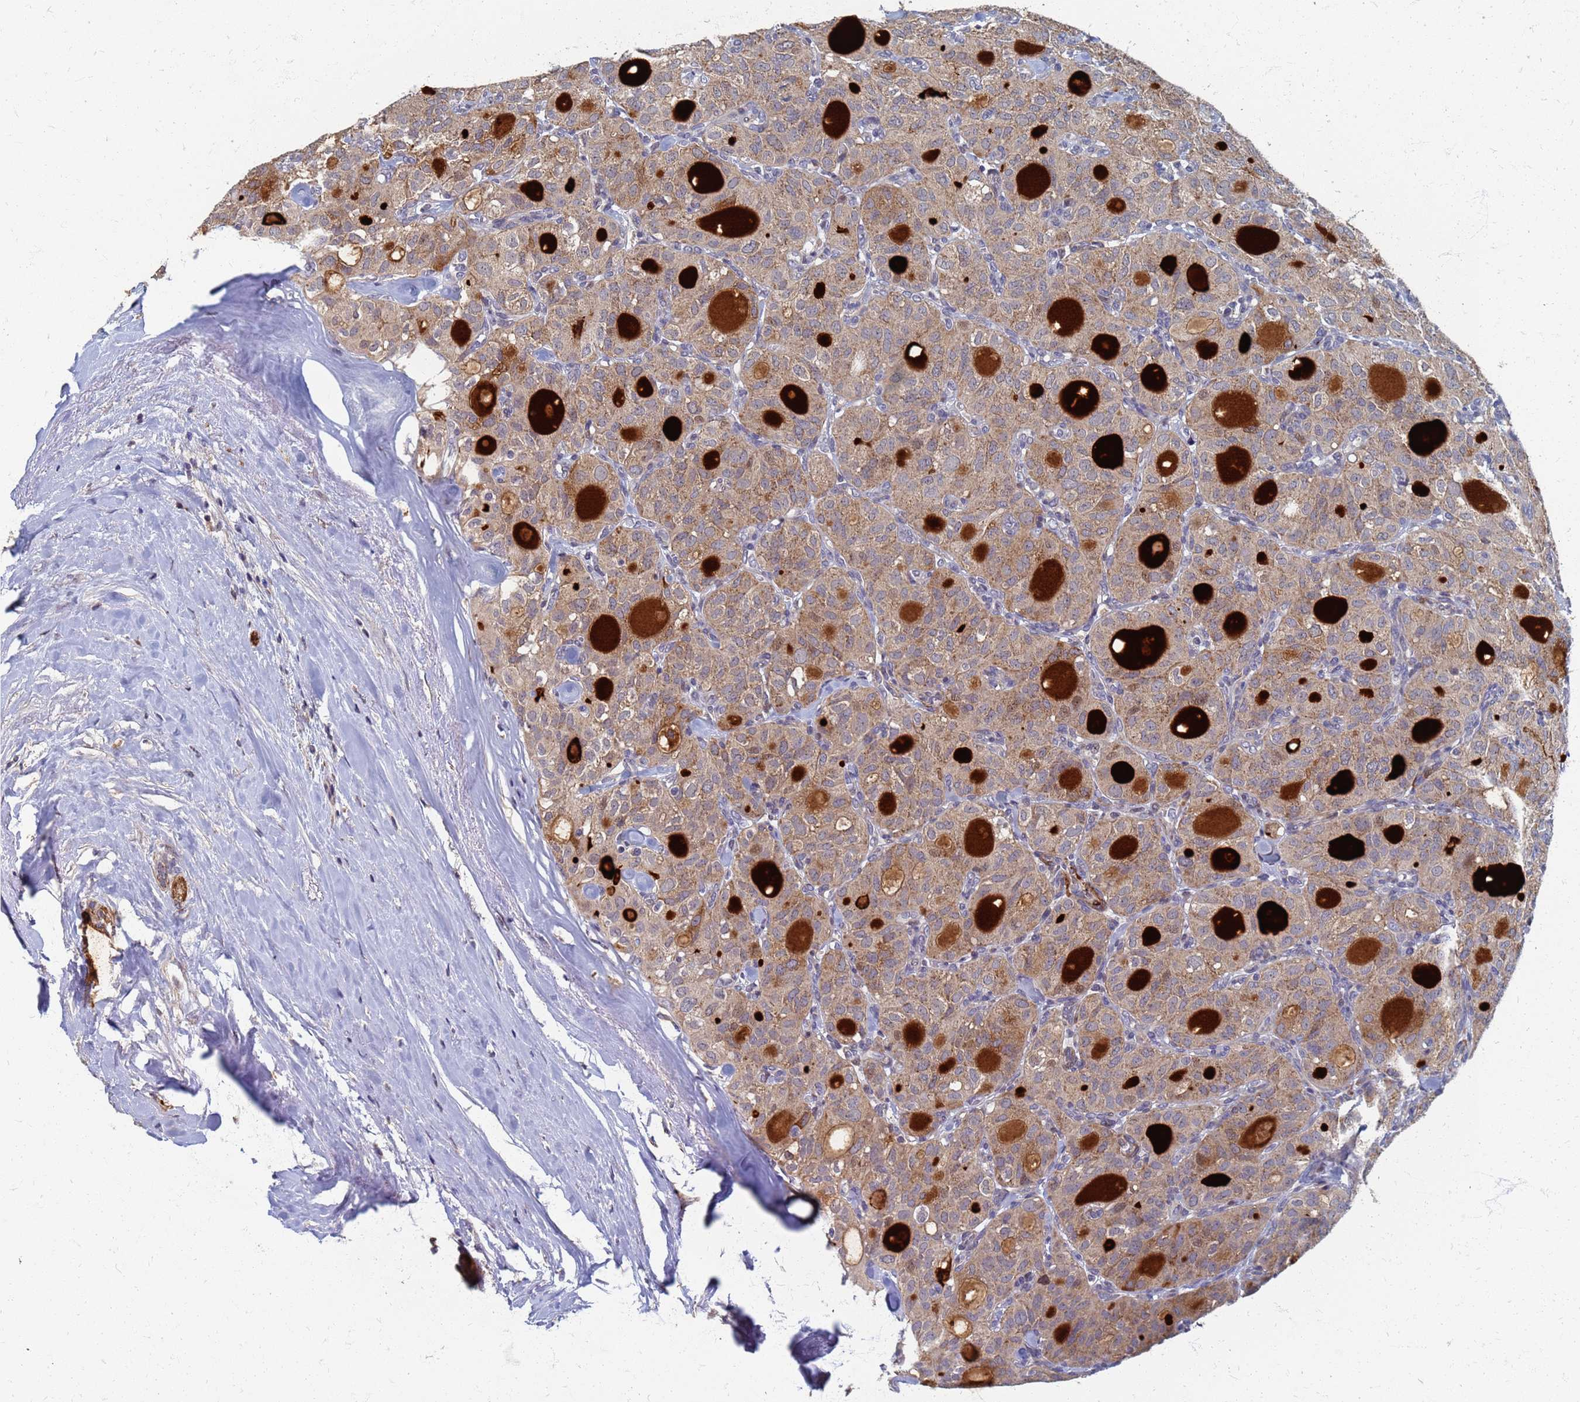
{"staining": {"intensity": "moderate", "quantity": ">75%", "location": "cytoplasmic/membranous"}, "tissue": "thyroid cancer", "cell_type": "Tumor cells", "image_type": "cancer", "snomed": [{"axis": "morphology", "description": "Follicular adenoma carcinoma, NOS"}, {"axis": "topography", "description": "Thyroid gland"}], "caption": "IHC of thyroid cancer (follicular adenoma carcinoma) reveals medium levels of moderate cytoplasmic/membranous staining in approximately >75% of tumor cells.", "gene": "ATPAF1", "patient": {"sex": "male", "age": 75}}